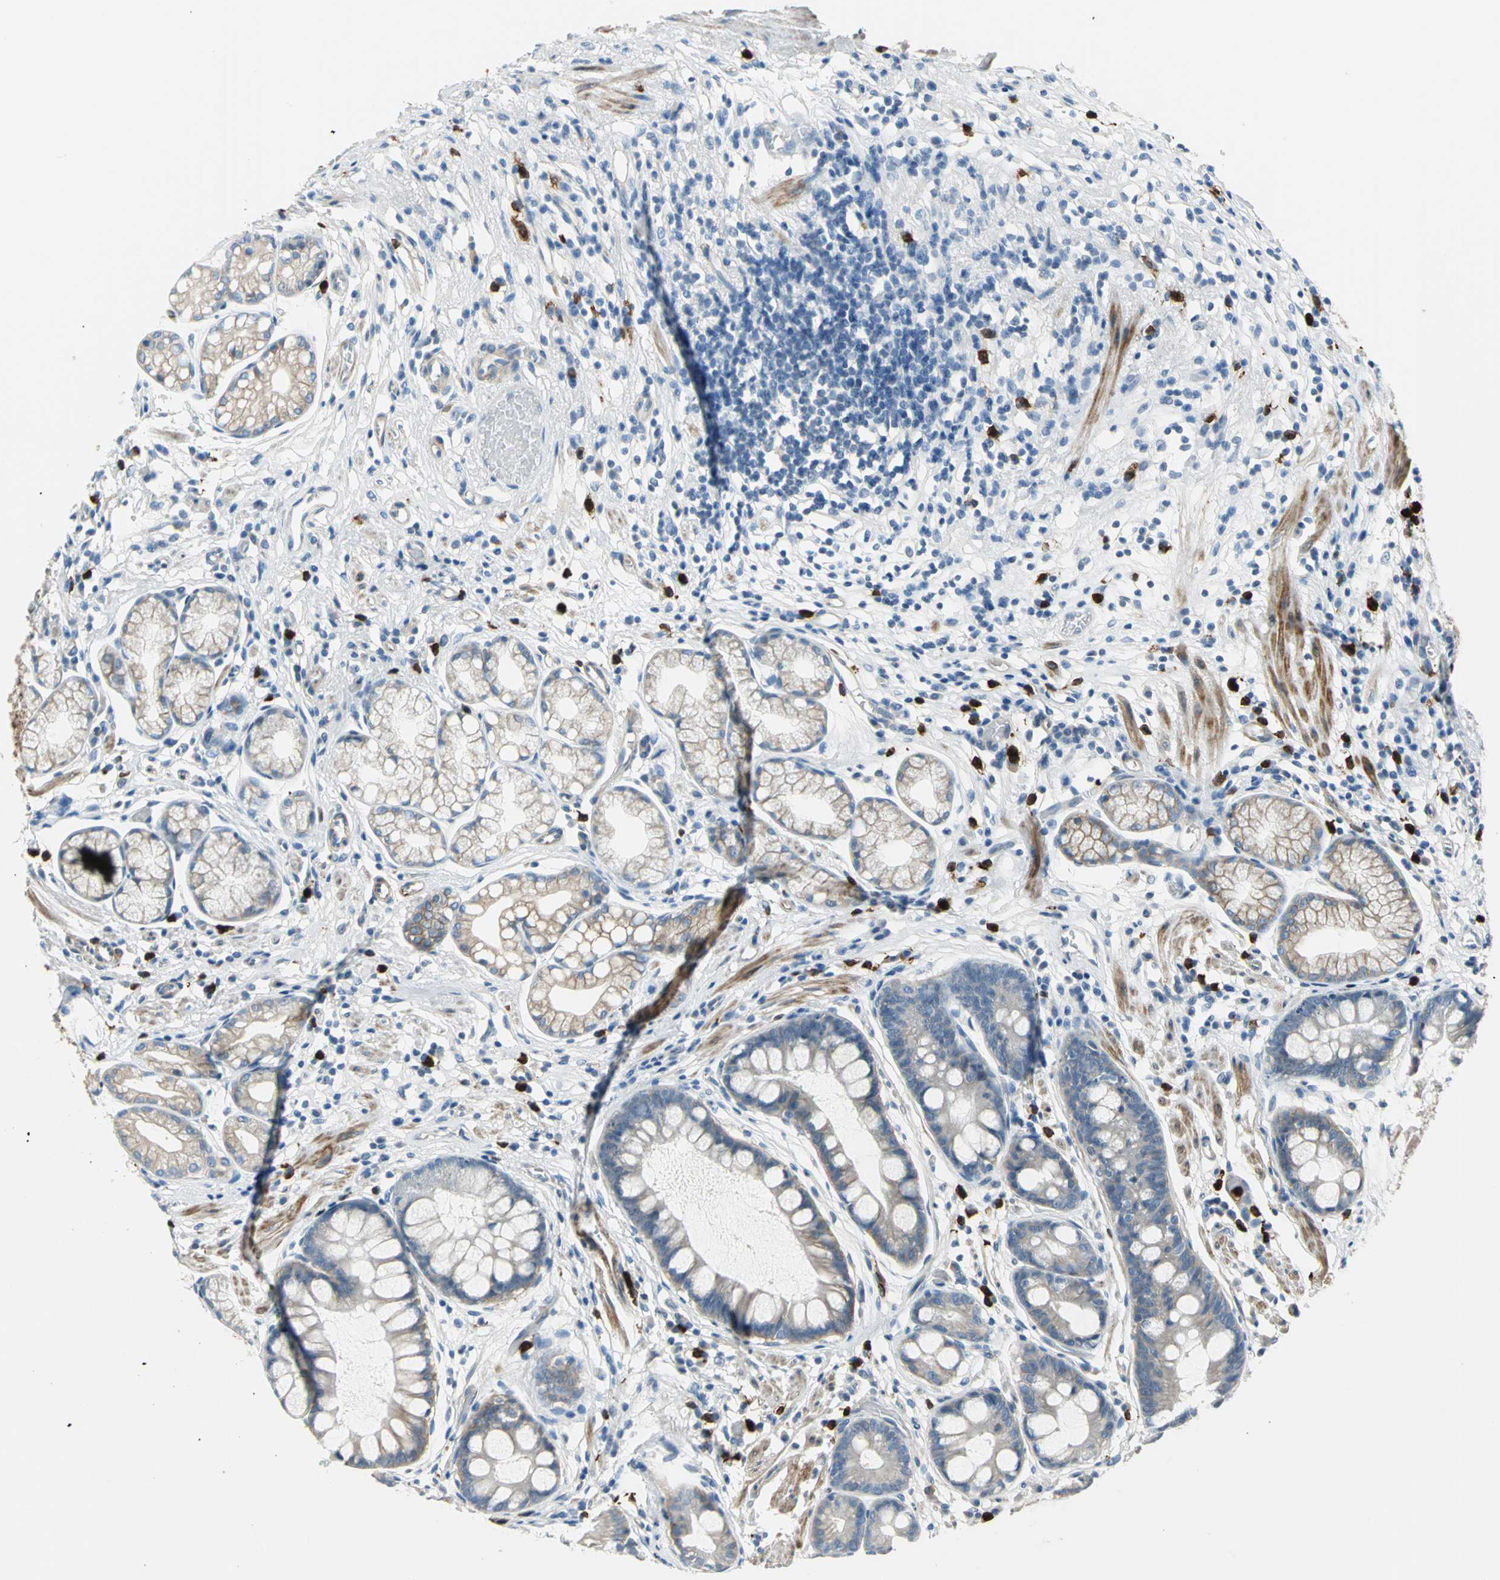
{"staining": {"intensity": "moderate", "quantity": ">75%", "location": "cytoplasmic/membranous"}, "tissue": "stomach", "cell_type": "Glandular cells", "image_type": "normal", "snomed": [{"axis": "morphology", "description": "Normal tissue, NOS"}, {"axis": "morphology", "description": "Inflammation, NOS"}, {"axis": "topography", "description": "Stomach, lower"}], "caption": "Immunohistochemistry image of unremarkable stomach: stomach stained using immunohistochemistry (IHC) reveals medium levels of moderate protein expression localized specifically in the cytoplasmic/membranous of glandular cells, appearing as a cytoplasmic/membranous brown color.", "gene": "ALOX15", "patient": {"sex": "male", "age": 59}}